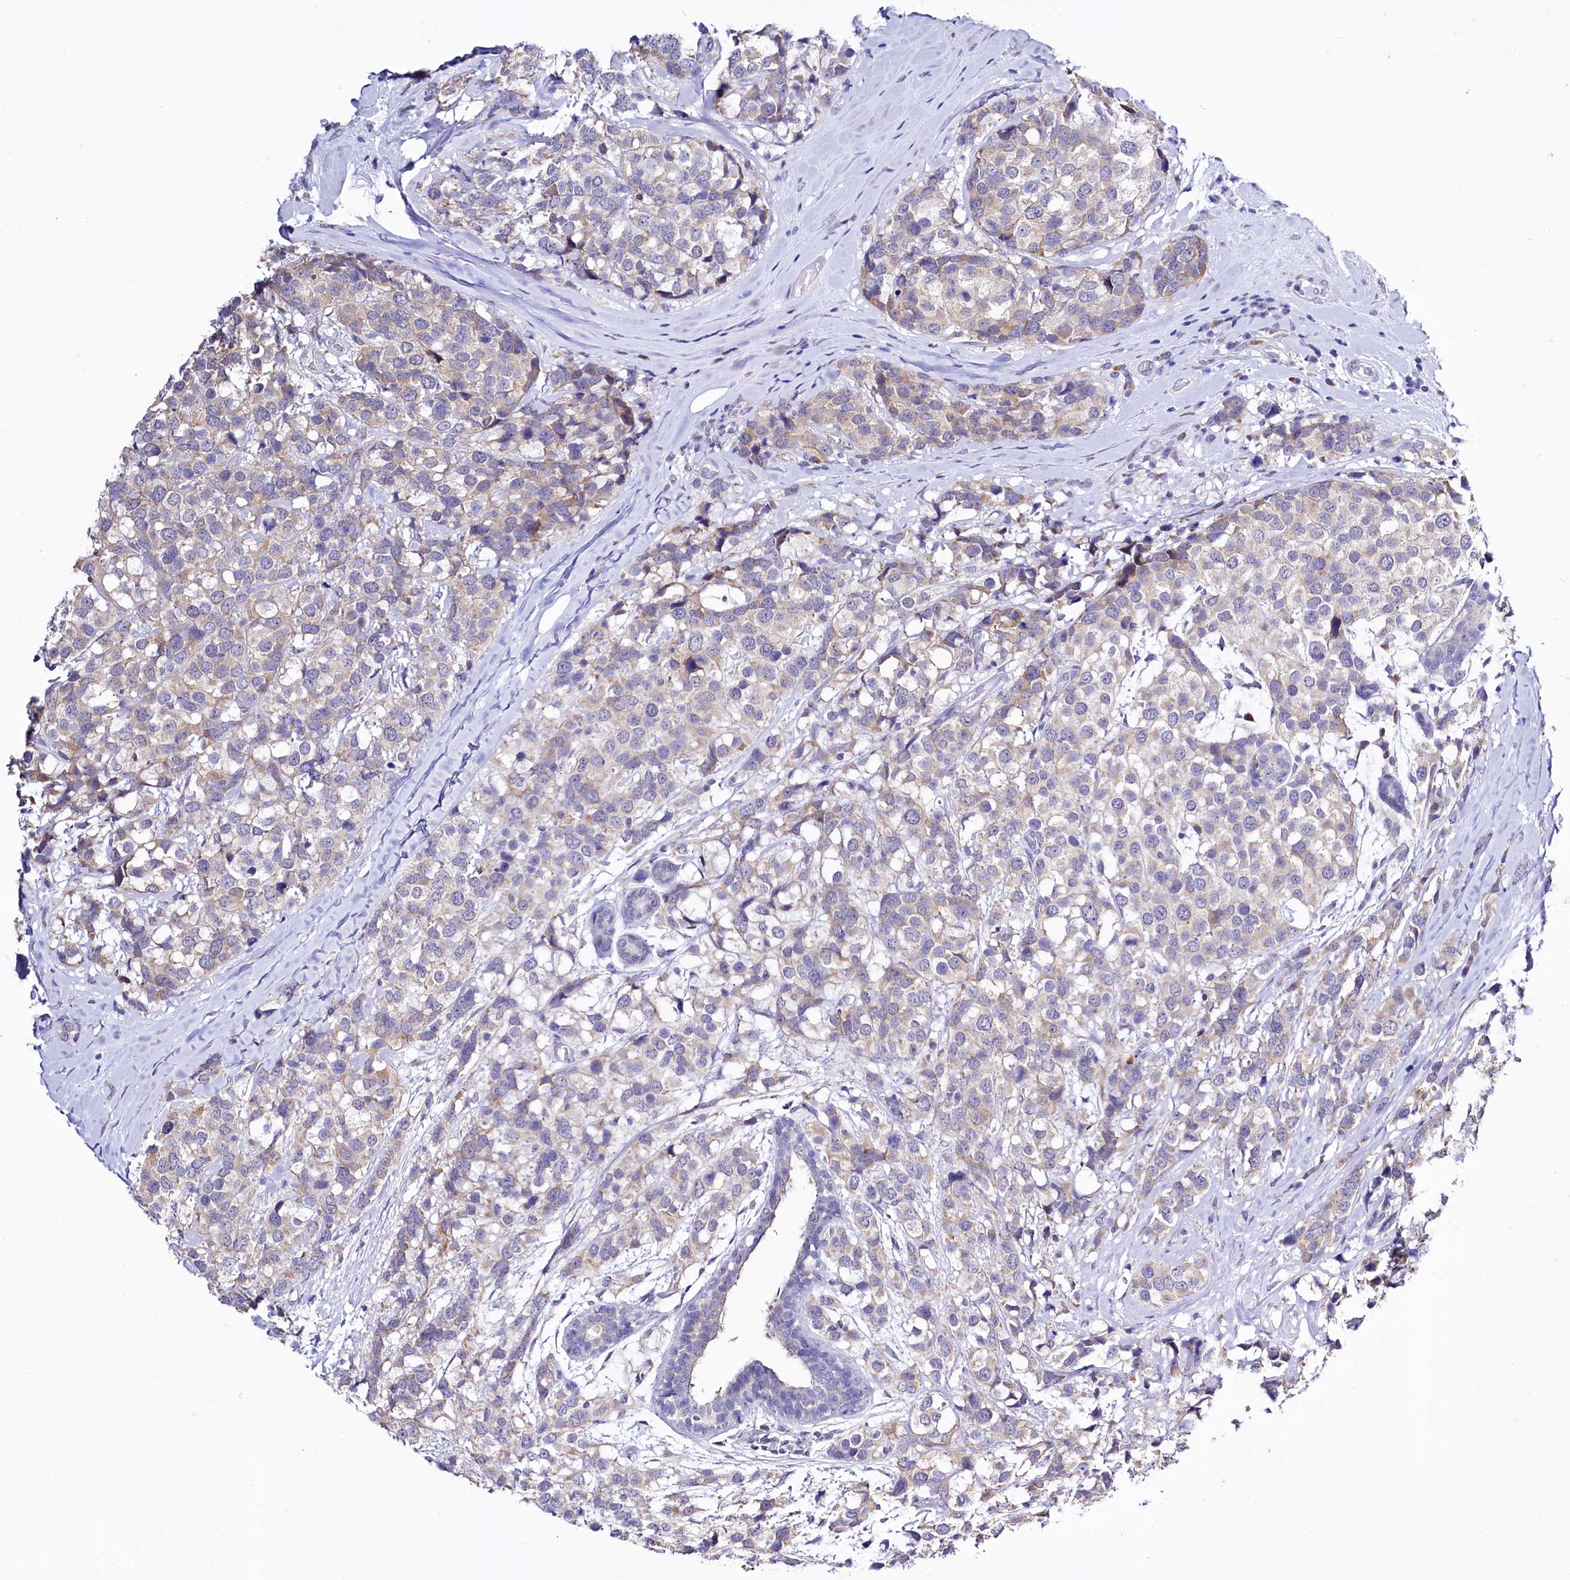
{"staining": {"intensity": "weak", "quantity": "25%-75%", "location": "cytoplasmic/membranous"}, "tissue": "breast cancer", "cell_type": "Tumor cells", "image_type": "cancer", "snomed": [{"axis": "morphology", "description": "Lobular carcinoma"}, {"axis": "topography", "description": "Breast"}], "caption": "Protein staining of lobular carcinoma (breast) tissue shows weak cytoplasmic/membranous staining in about 25%-75% of tumor cells.", "gene": "SPATS2", "patient": {"sex": "female", "age": 59}}